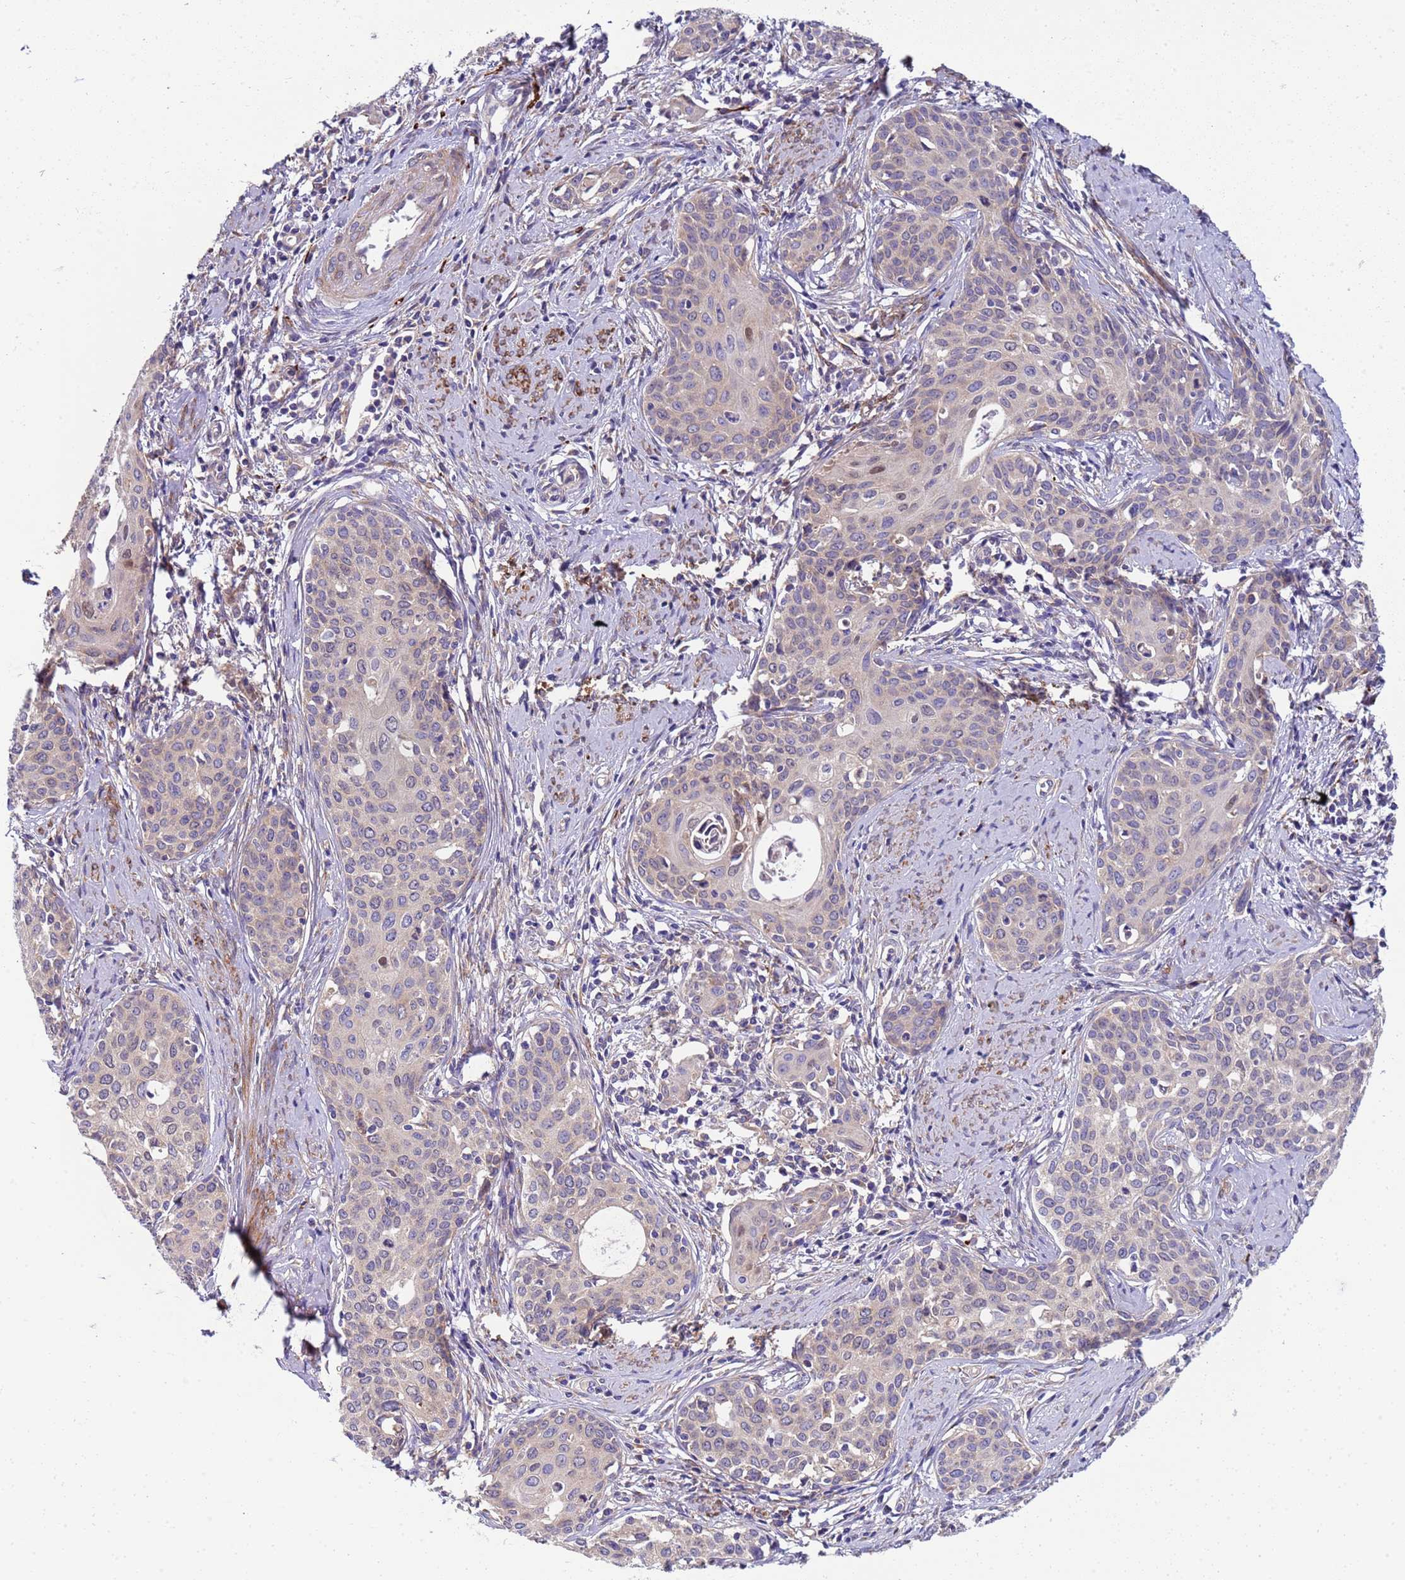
{"staining": {"intensity": "moderate", "quantity": "<25%", "location": "cytoplasmic/membranous"}, "tissue": "cervical cancer", "cell_type": "Tumor cells", "image_type": "cancer", "snomed": [{"axis": "morphology", "description": "Squamous cell carcinoma, NOS"}, {"axis": "topography", "description": "Cervix"}], "caption": "Immunohistochemistry (DAB (3,3'-diaminobenzidine)) staining of human cervical cancer (squamous cell carcinoma) reveals moderate cytoplasmic/membranous protein positivity in approximately <25% of tumor cells.", "gene": "PAQR7", "patient": {"sex": "female", "age": 46}}